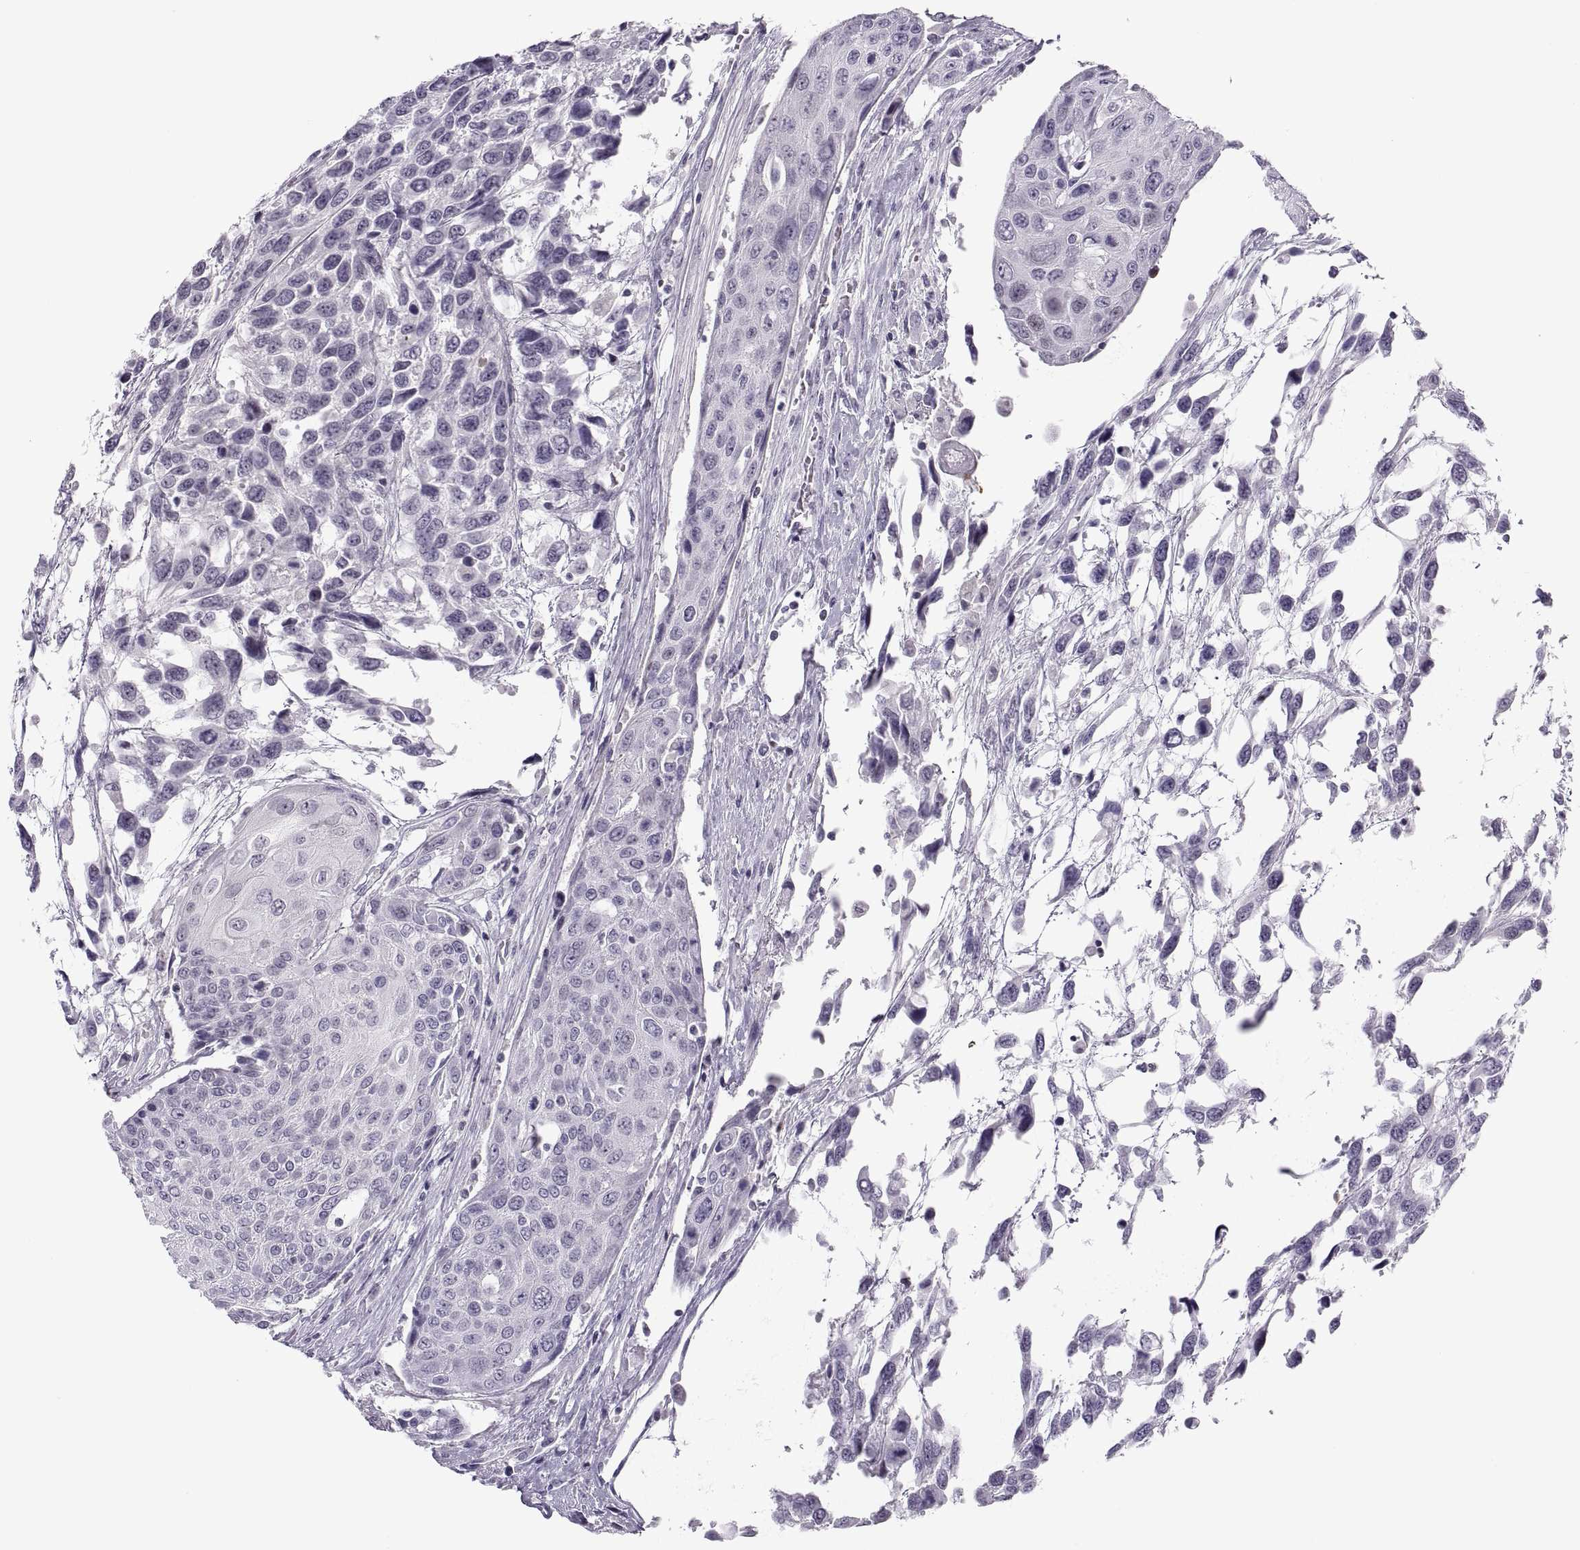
{"staining": {"intensity": "negative", "quantity": "none", "location": "none"}, "tissue": "urothelial cancer", "cell_type": "Tumor cells", "image_type": "cancer", "snomed": [{"axis": "morphology", "description": "Urothelial carcinoma, High grade"}, {"axis": "topography", "description": "Urinary bladder"}], "caption": "Image shows no significant protein positivity in tumor cells of urothelial cancer.", "gene": "C3orf22", "patient": {"sex": "female", "age": 70}}